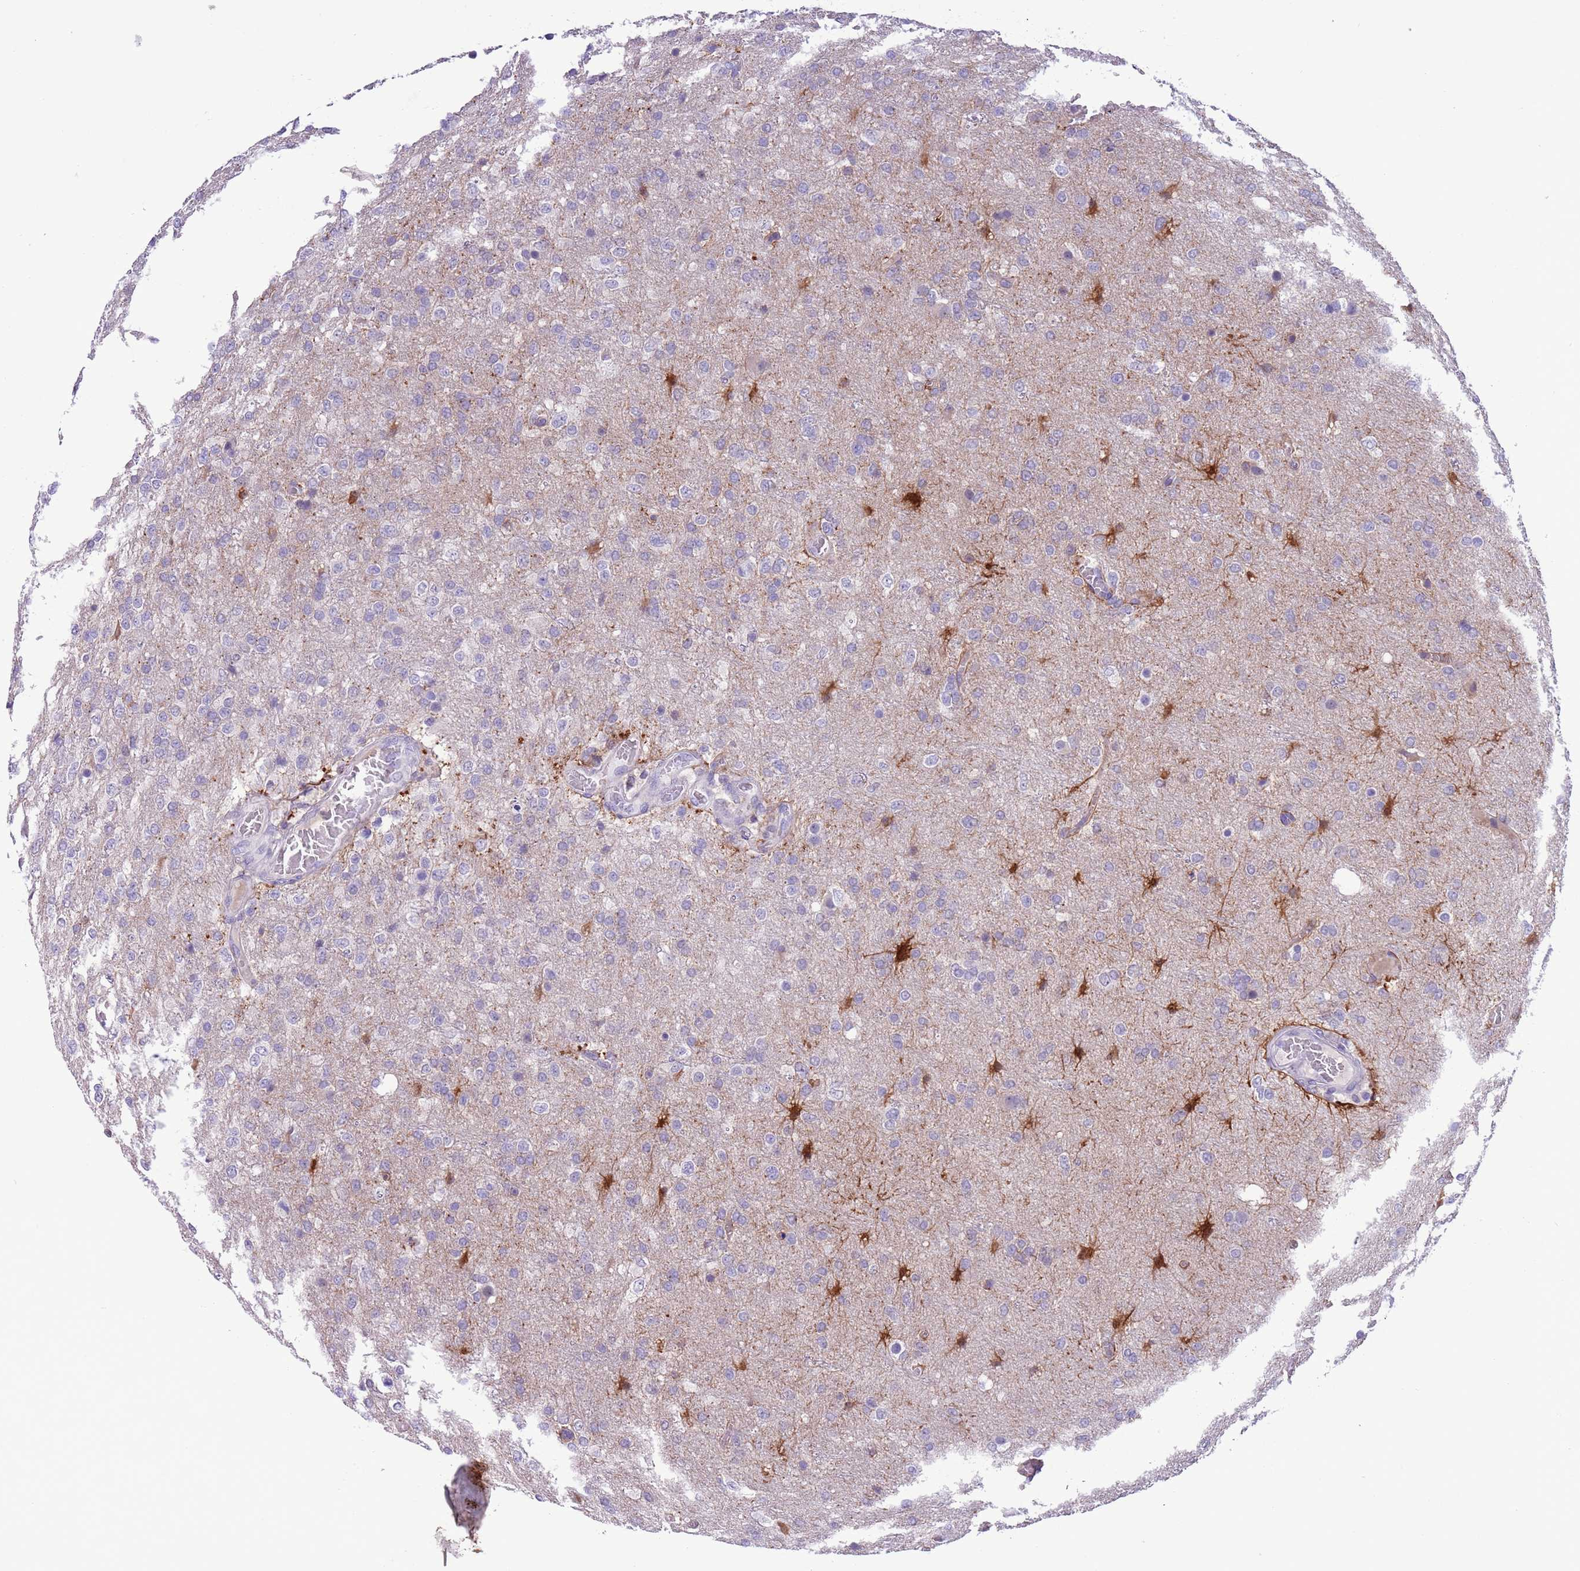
{"staining": {"intensity": "negative", "quantity": "none", "location": "none"}, "tissue": "glioma", "cell_type": "Tumor cells", "image_type": "cancer", "snomed": [{"axis": "morphology", "description": "Glioma, malignant, High grade"}, {"axis": "topography", "description": "Brain"}], "caption": "An immunohistochemistry (IHC) micrograph of glioma is shown. There is no staining in tumor cells of glioma. (Immunohistochemistry, brightfield microscopy, high magnification).", "gene": "PFKFB2", "patient": {"sex": "female", "age": 74}}